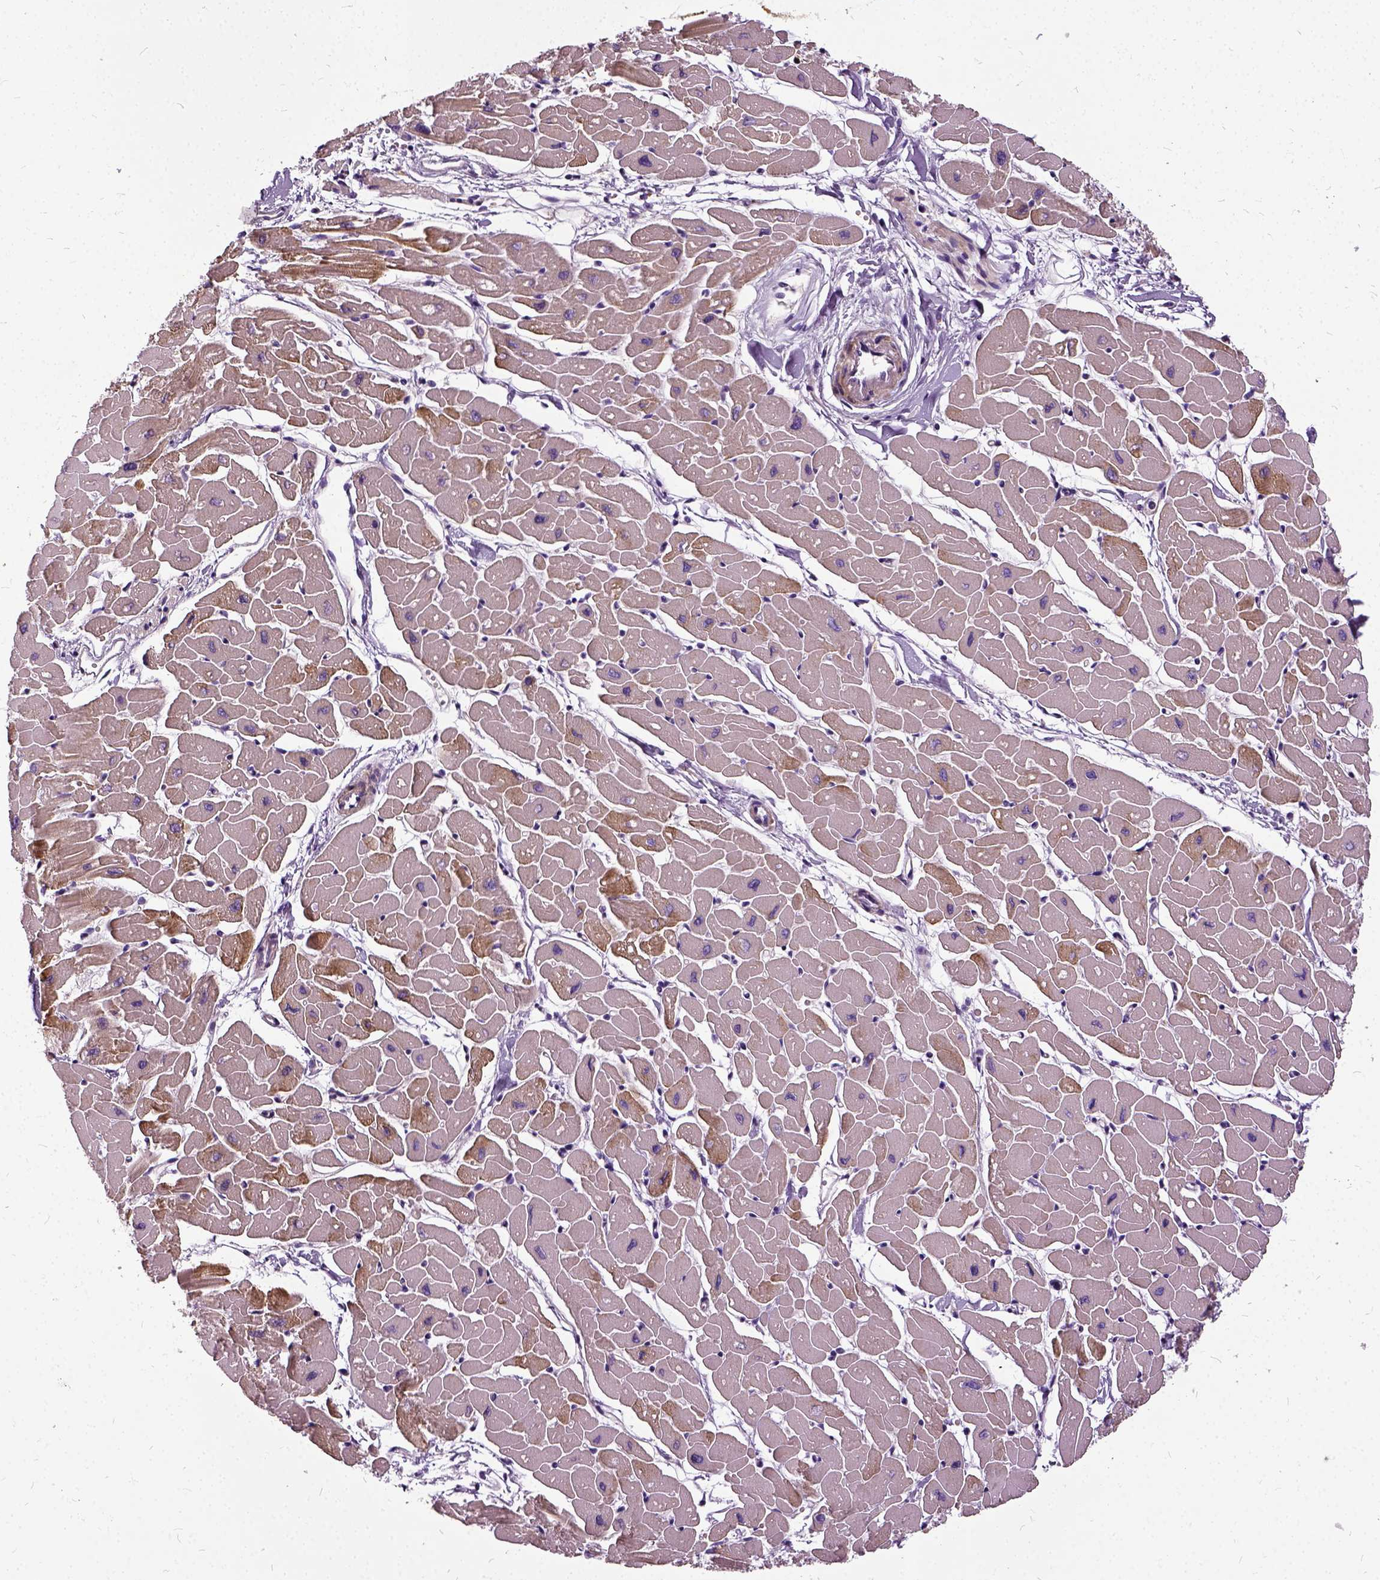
{"staining": {"intensity": "moderate", "quantity": ">75%", "location": "cytoplasmic/membranous"}, "tissue": "heart muscle", "cell_type": "Cardiomyocytes", "image_type": "normal", "snomed": [{"axis": "morphology", "description": "Normal tissue, NOS"}, {"axis": "topography", "description": "Heart"}], "caption": "Heart muscle stained for a protein shows moderate cytoplasmic/membranous positivity in cardiomyocytes. The staining was performed using DAB to visualize the protein expression in brown, while the nuclei were stained in blue with hematoxylin (Magnification: 20x).", "gene": "ILRUN", "patient": {"sex": "male", "age": 57}}